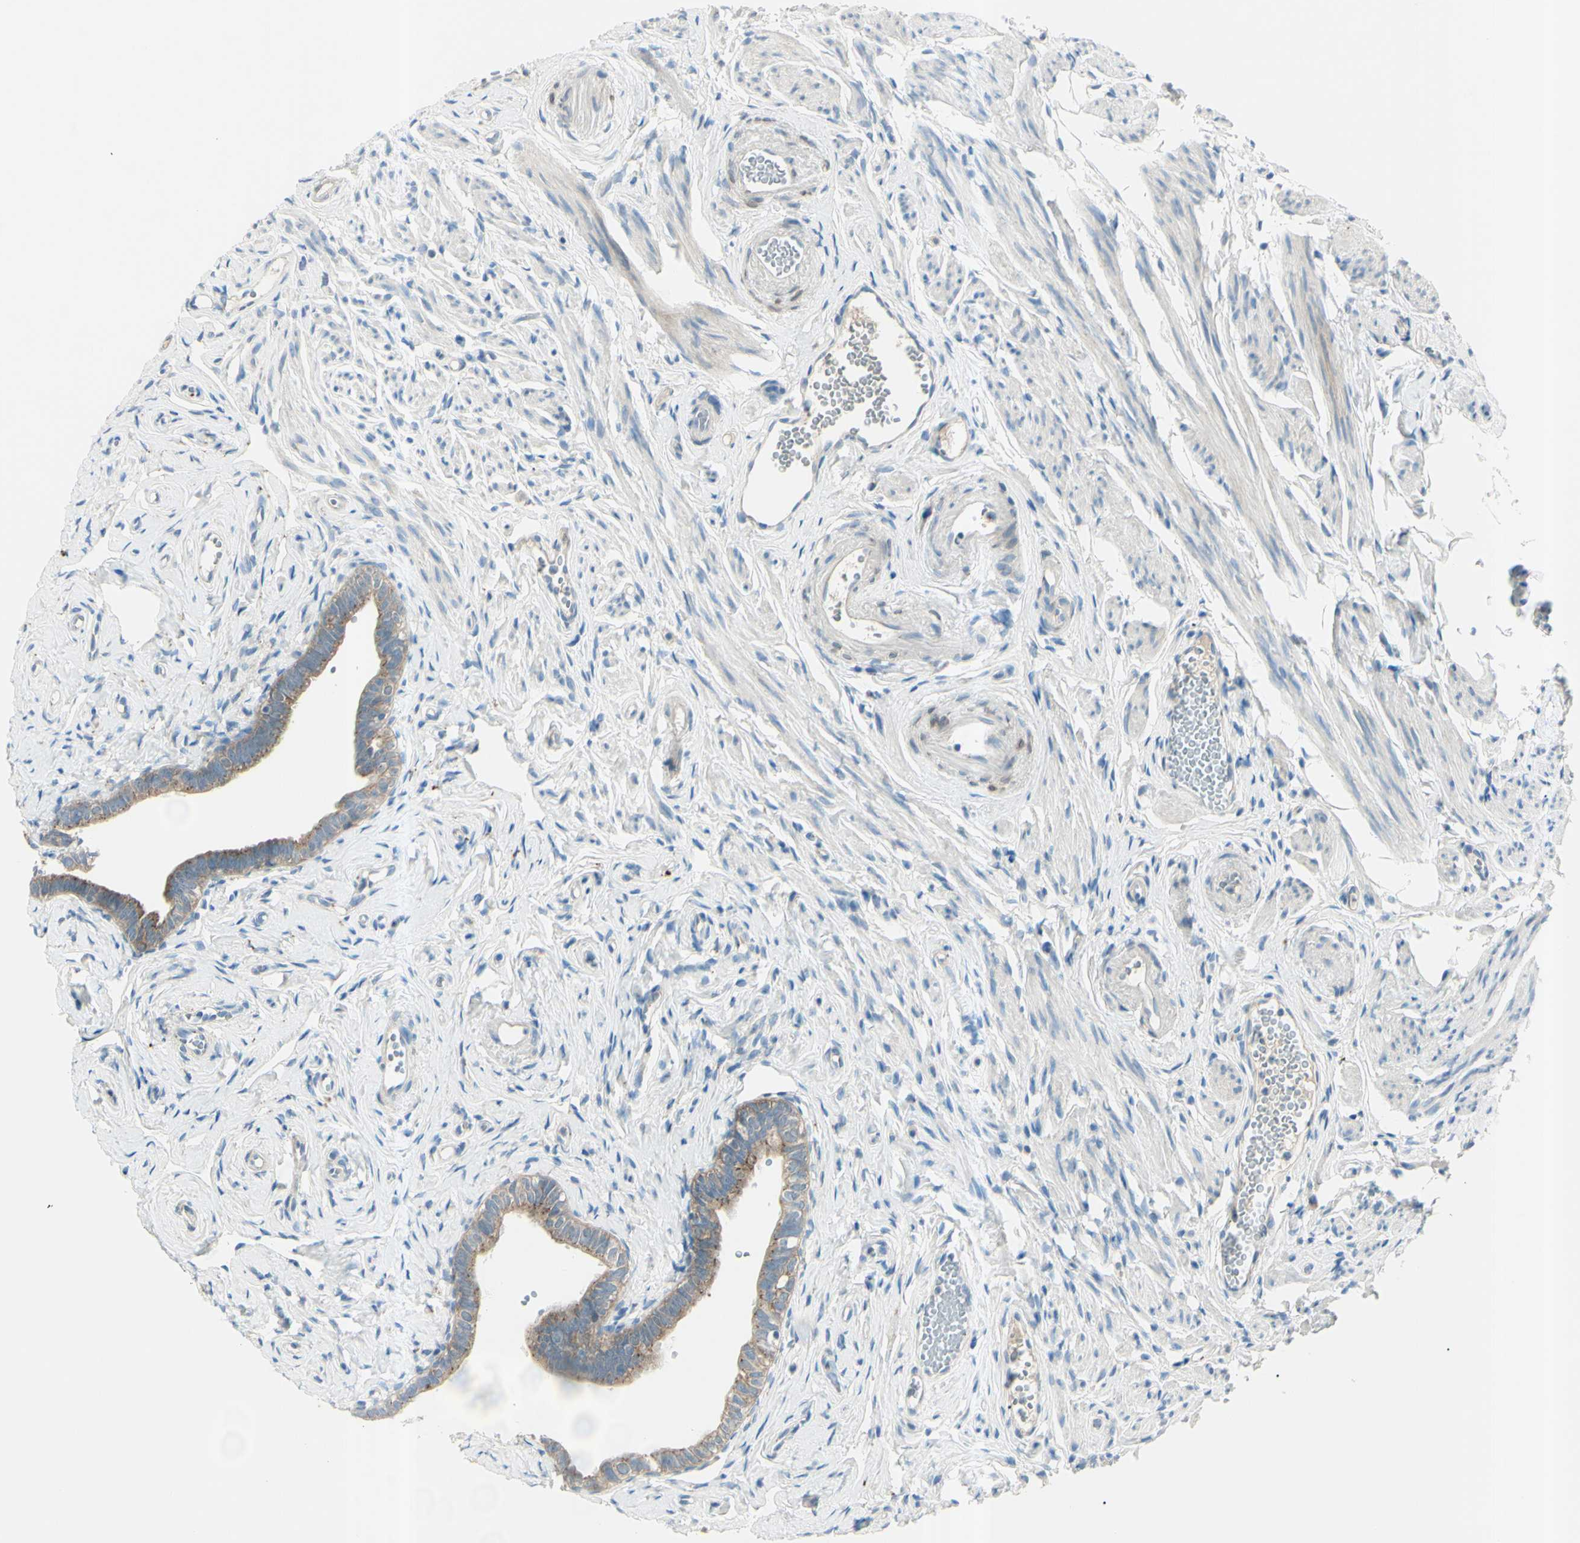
{"staining": {"intensity": "moderate", "quantity": ">75%", "location": "cytoplasmic/membranous"}, "tissue": "fallopian tube", "cell_type": "Glandular cells", "image_type": "normal", "snomed": [{"axis": "morphology", "description": "Normal tissue, NOS"}, {"axis": "topography", "description": "Fallopian tube"}], "caption": "Benign fallopian tube was stained to show a protein in brown. There is medium levels of moderate cytoplasmic/membranous expression in approximately >75% of glandular cells. (IHC, brightfield microscopy, high magnification).", "gene": "B4GALT1", "patient": {"sex": "female", "age": 71}}